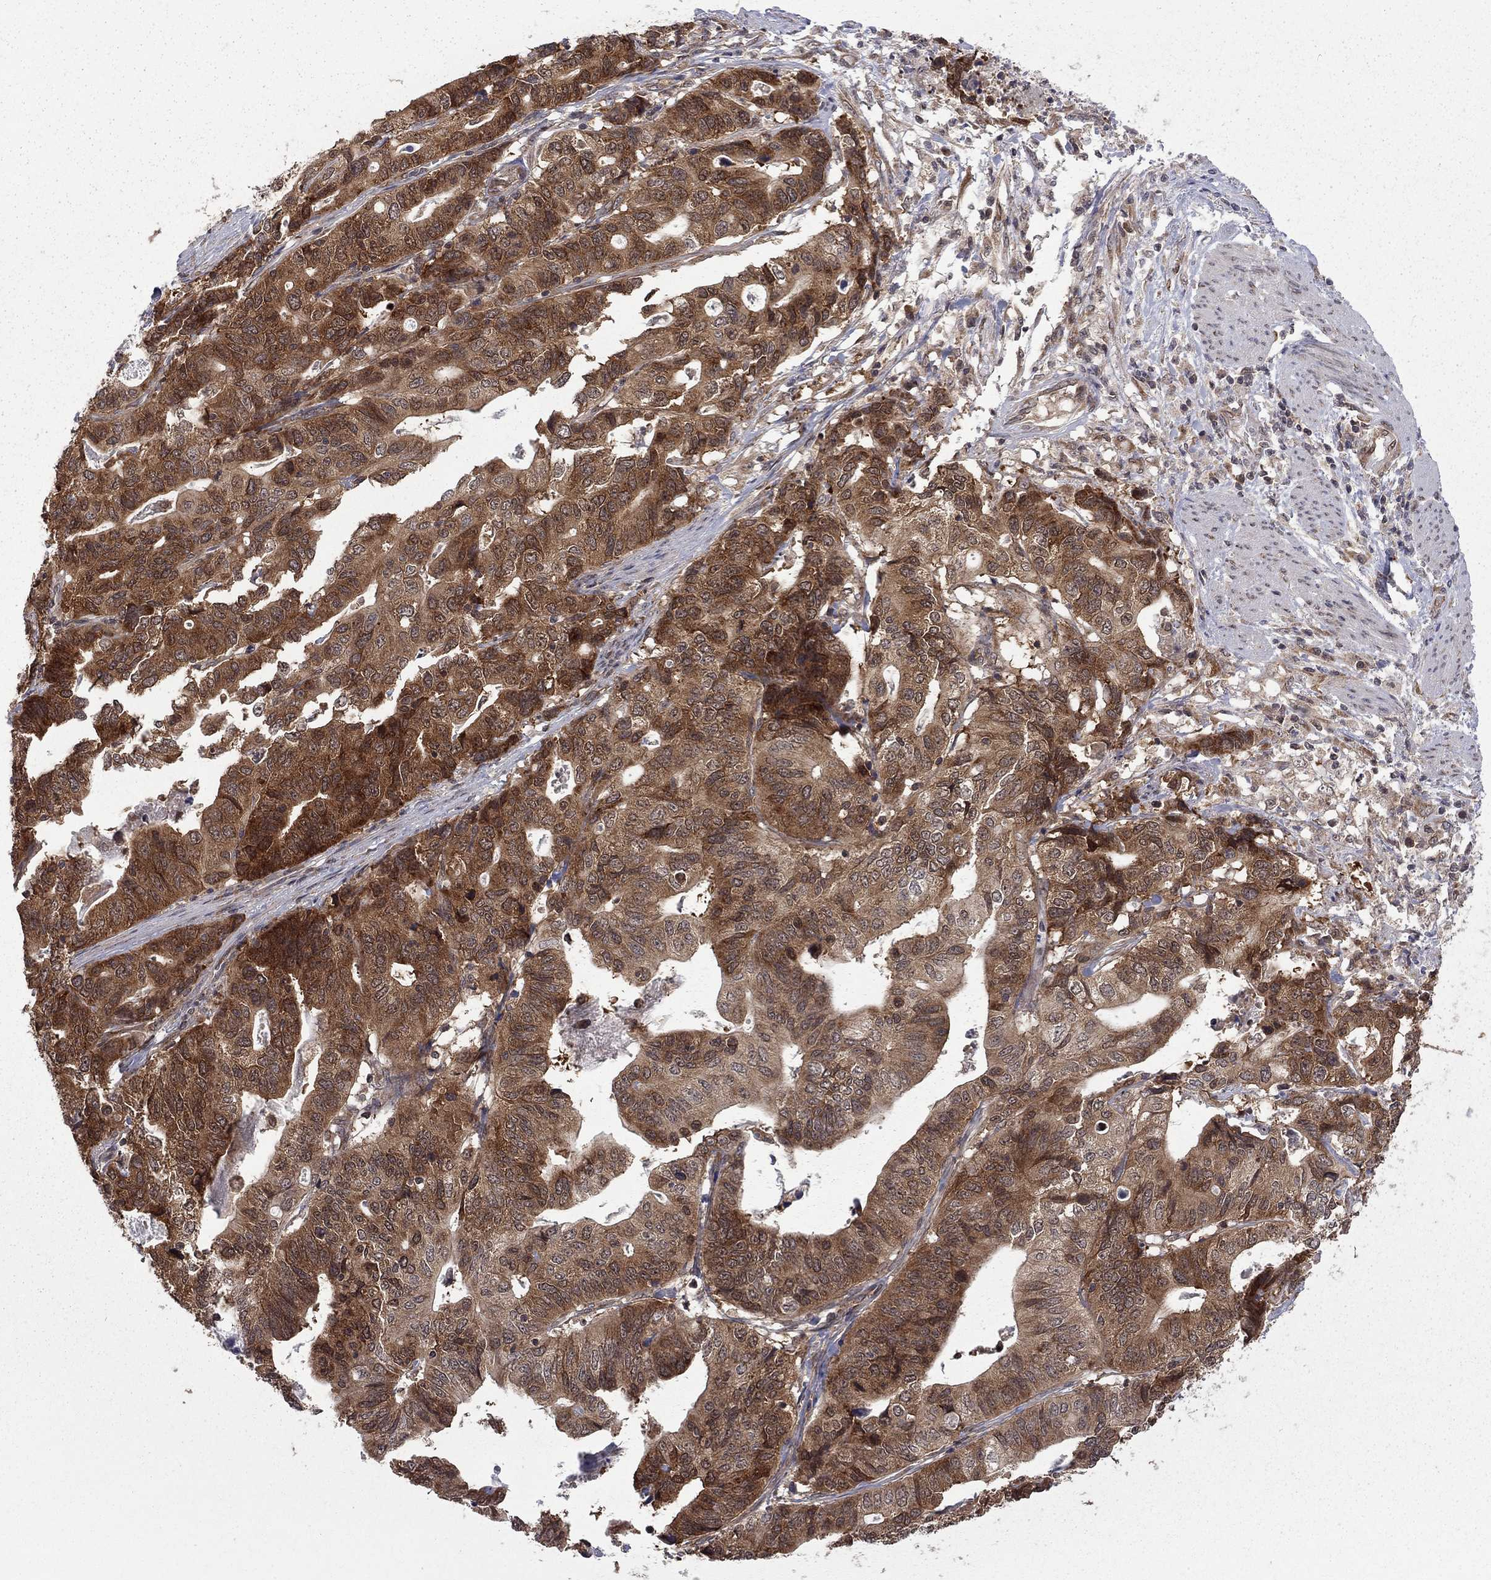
{"staining": {"intensity": "strong", "quantity": ">75%", "location": "cytoplasmic/membranous"}, "tissue": "stomach cancer", "cell_type": "Tumor cells", "image_type": "cancer", "snomed": [{"axis": "morphology", "description": "Adenocarcinoma, NOS"}, {"axis": "topography", "description": "Stomach, upper"}], "caption": "A brown stain labels strong cytoplasmic/membranous expression of a protein in stomach cancer (adenocarcinoma) tumor cells. (Stains: DAB (3,3'-diaminobenzidine) in brown, nuclei in blue, Microscopy: brightfield microscopy at high magnification).", "gene": "NAA50", "patient": {"sex": "female", "age": 67}}